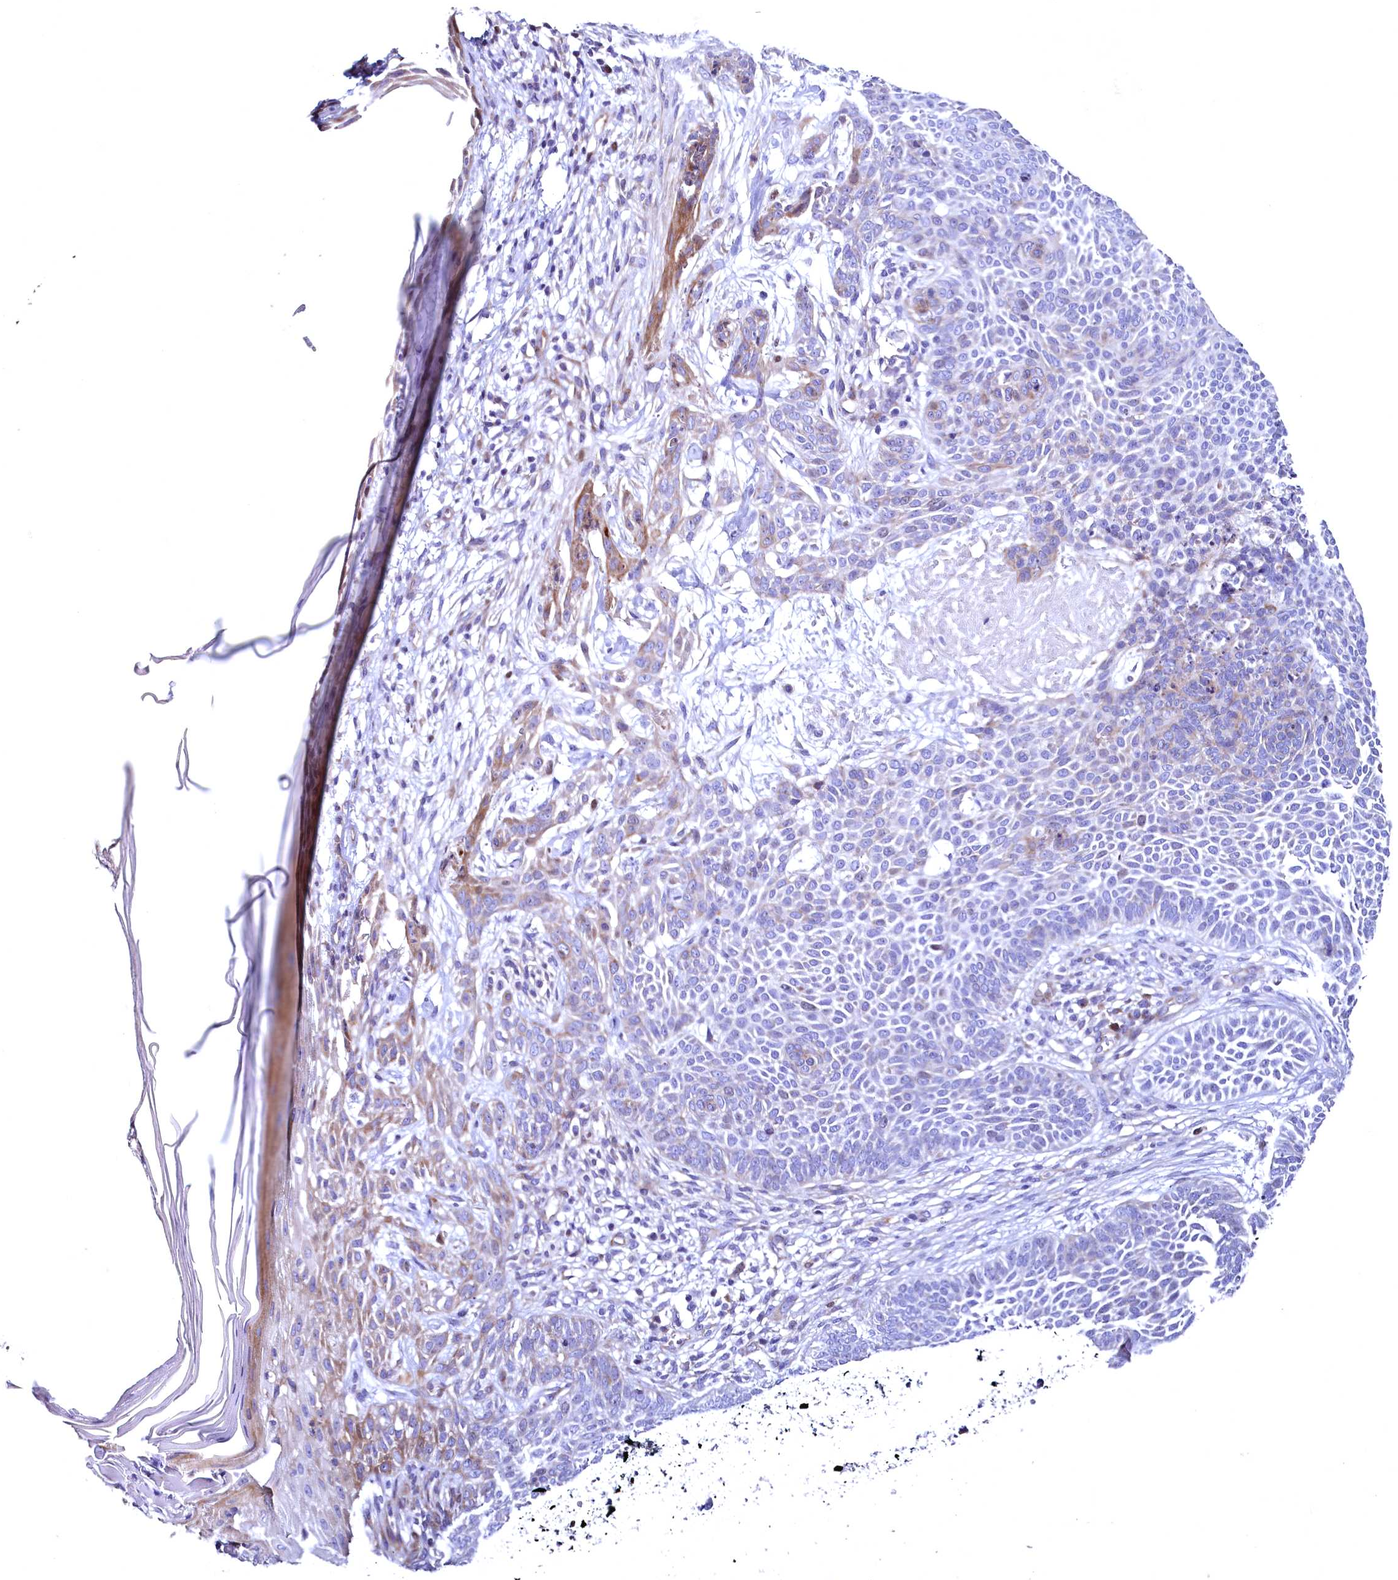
{"staining": {"intensity": "weak", "quantity": "<25%", "location": "cytoplasmic/membranous"}, "tissue": "skin cancer", "cell_type": "Tumor cells", "image_type": "cancer", "snomed": [{"axis": "morphology", "description": "Basal cell carcinoma"}, {"axis": "topography", "description": "Skin"}], "caption": "Immunohistochemical staining of skin cancer exhibits no significant positivity in tumor cells. Brightfield microscopy of IHC stained with DAB (brown) and hematoxylin (blue), captured at high magnification.", "gene": "WNT8A", "patient": {"sex": "male", "age": 85}}